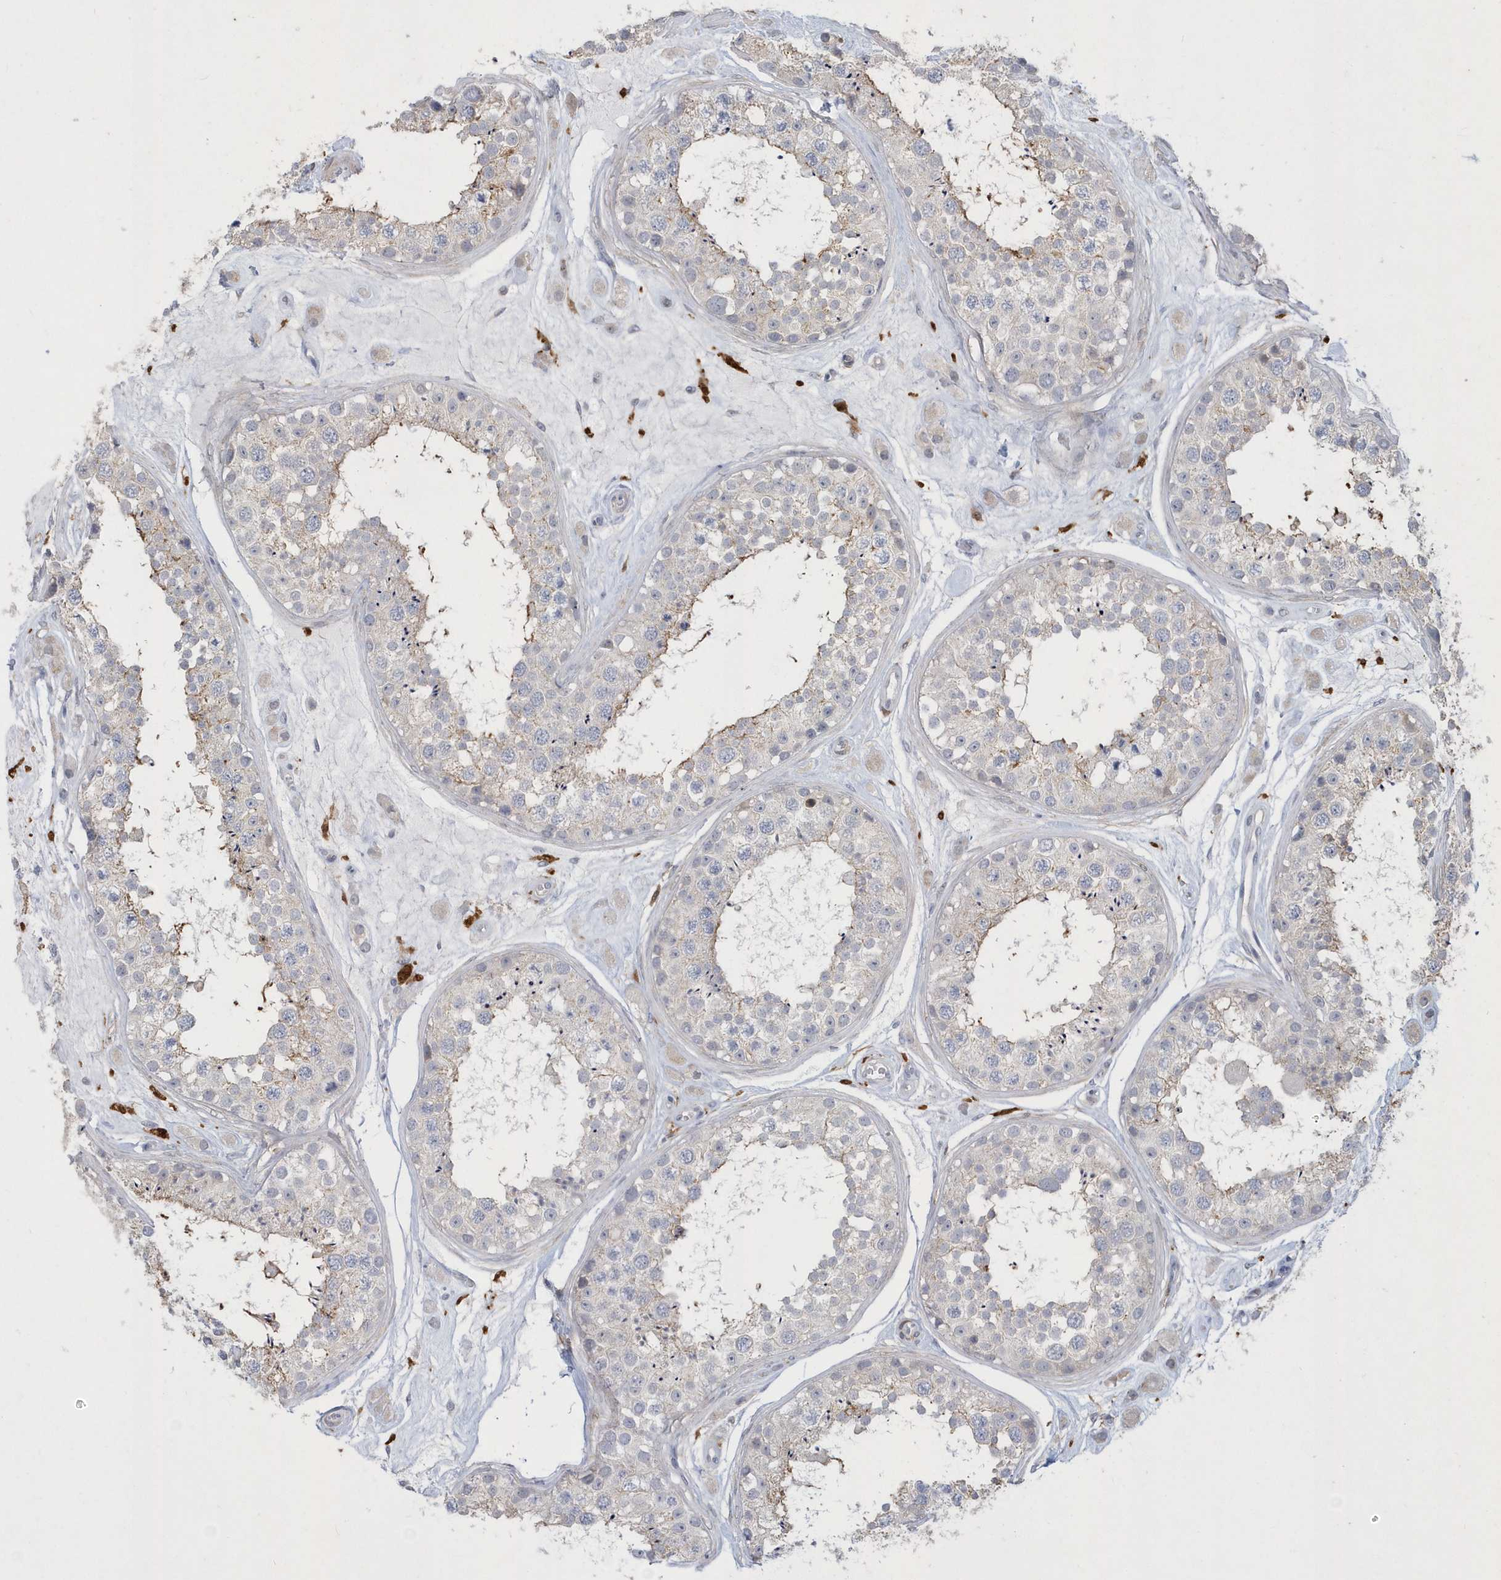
{"staining": {"intensity": "negative", "quantity": "none", "location": "none"}, "tissue": "testis", "cell_type": "Cells in seminiferous ducts", "image_type": "normal", "snomed": [{"axis": "morphology", "description": "Normal tissue, NOS"}, {"axis": "topography", "description": "Testis"}], "caption": "DAB immunohistochemical staining of normal testis exhibits no significant positivity in cells in seminiferous ducts.", "gene": "TSPEAR", "patient": {"sex": "male", "age": 25}}